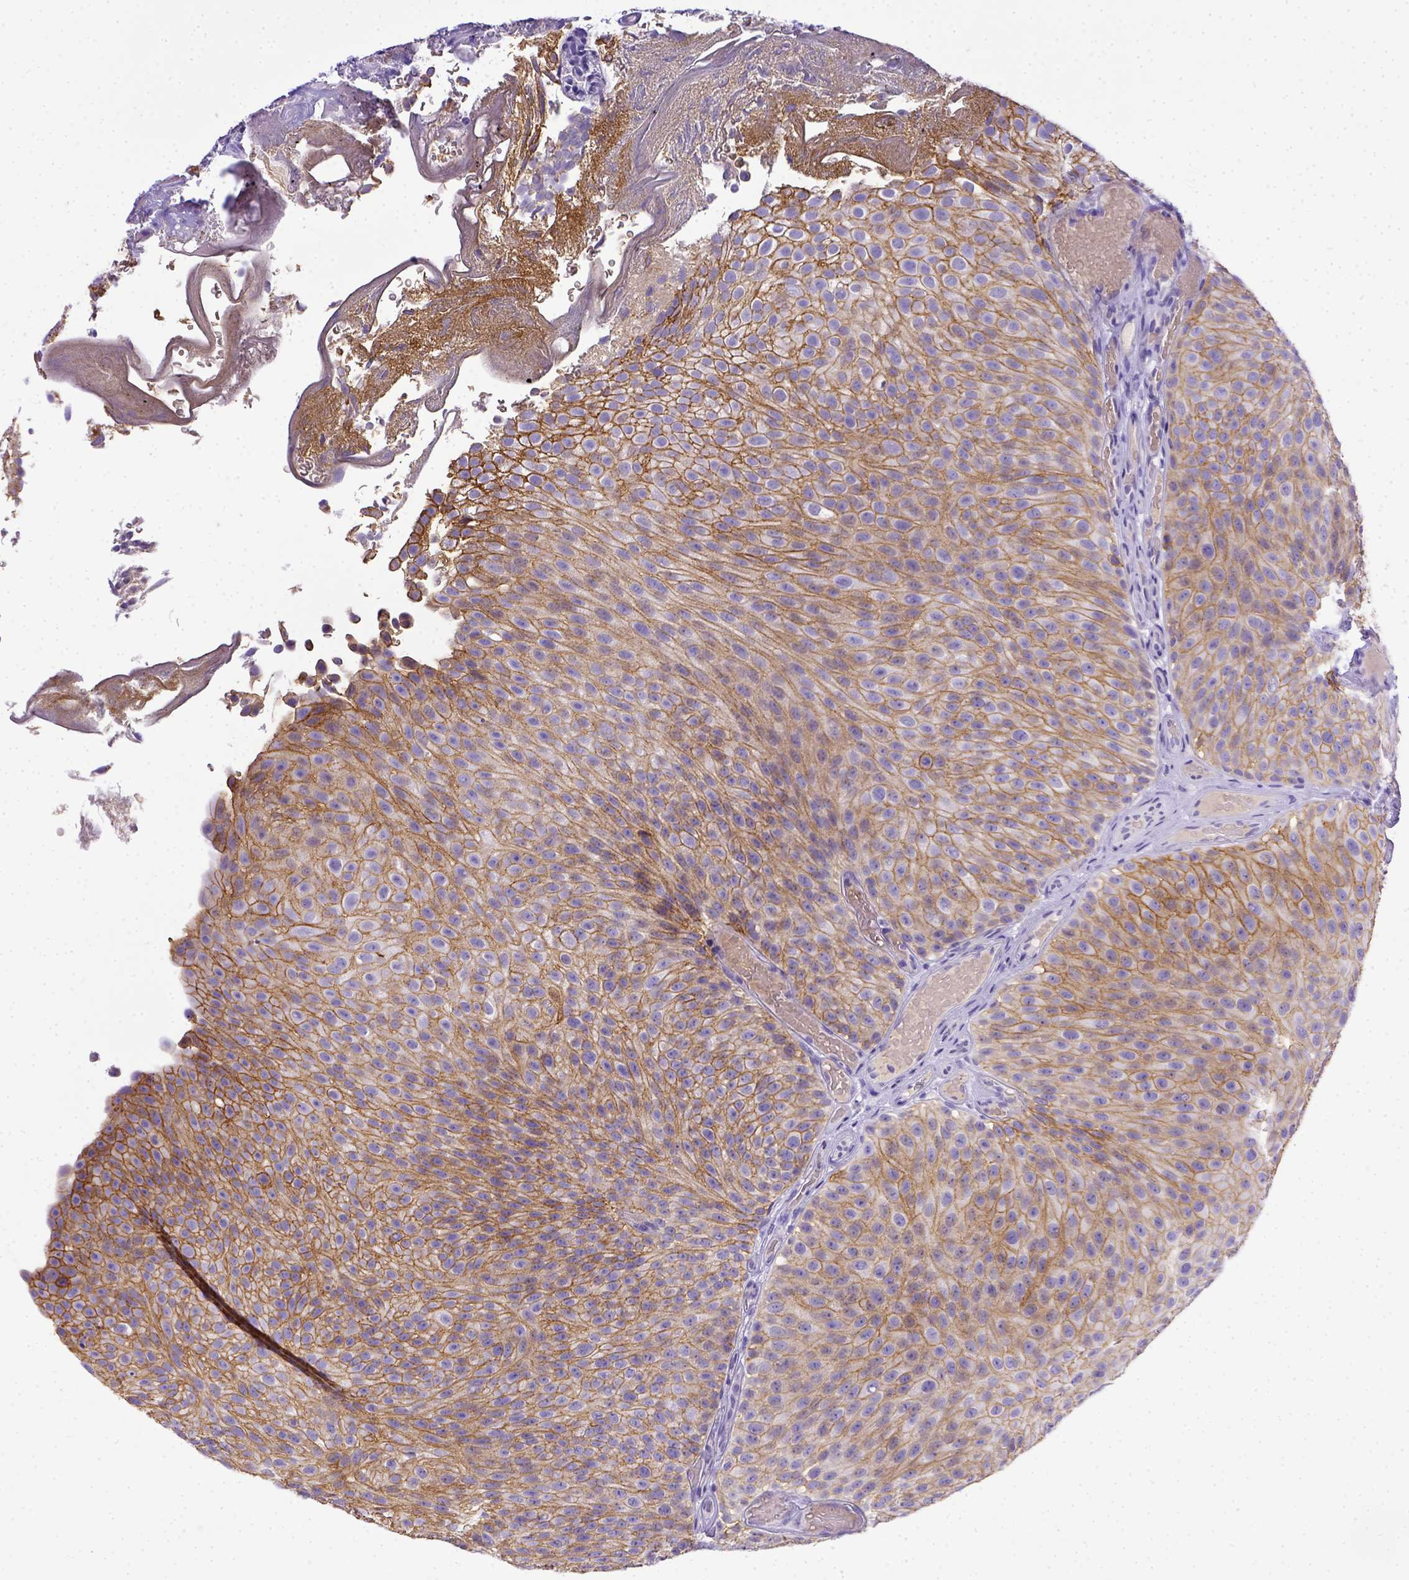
{"staining": {"intensity": "moderate", "quantity": ">75%", "location": "cytoplasmic/membranous"}, "tissue": "urothelial cancer", "cell_type": "Tumor cells", "image_type": "cancer", "snomed": [{"axis": "morphology", "description": "Urothelial carcinoma, Low grade"}, {"axis": "topography", "description": "Urinary bladder"}], "caption": "Immunohistochemical staining of urothelial cancer displays medium levels of moderate cytoplasmic/membranous protein expression in approximately >75% of tumor cells. The staining is performed using DAB brown chromogen to label protein expression. The nuclei are counter-stained blue using hematoxylin.", "gene": "BTN1A1", "patient": {"sex": "male", "age": 78}}